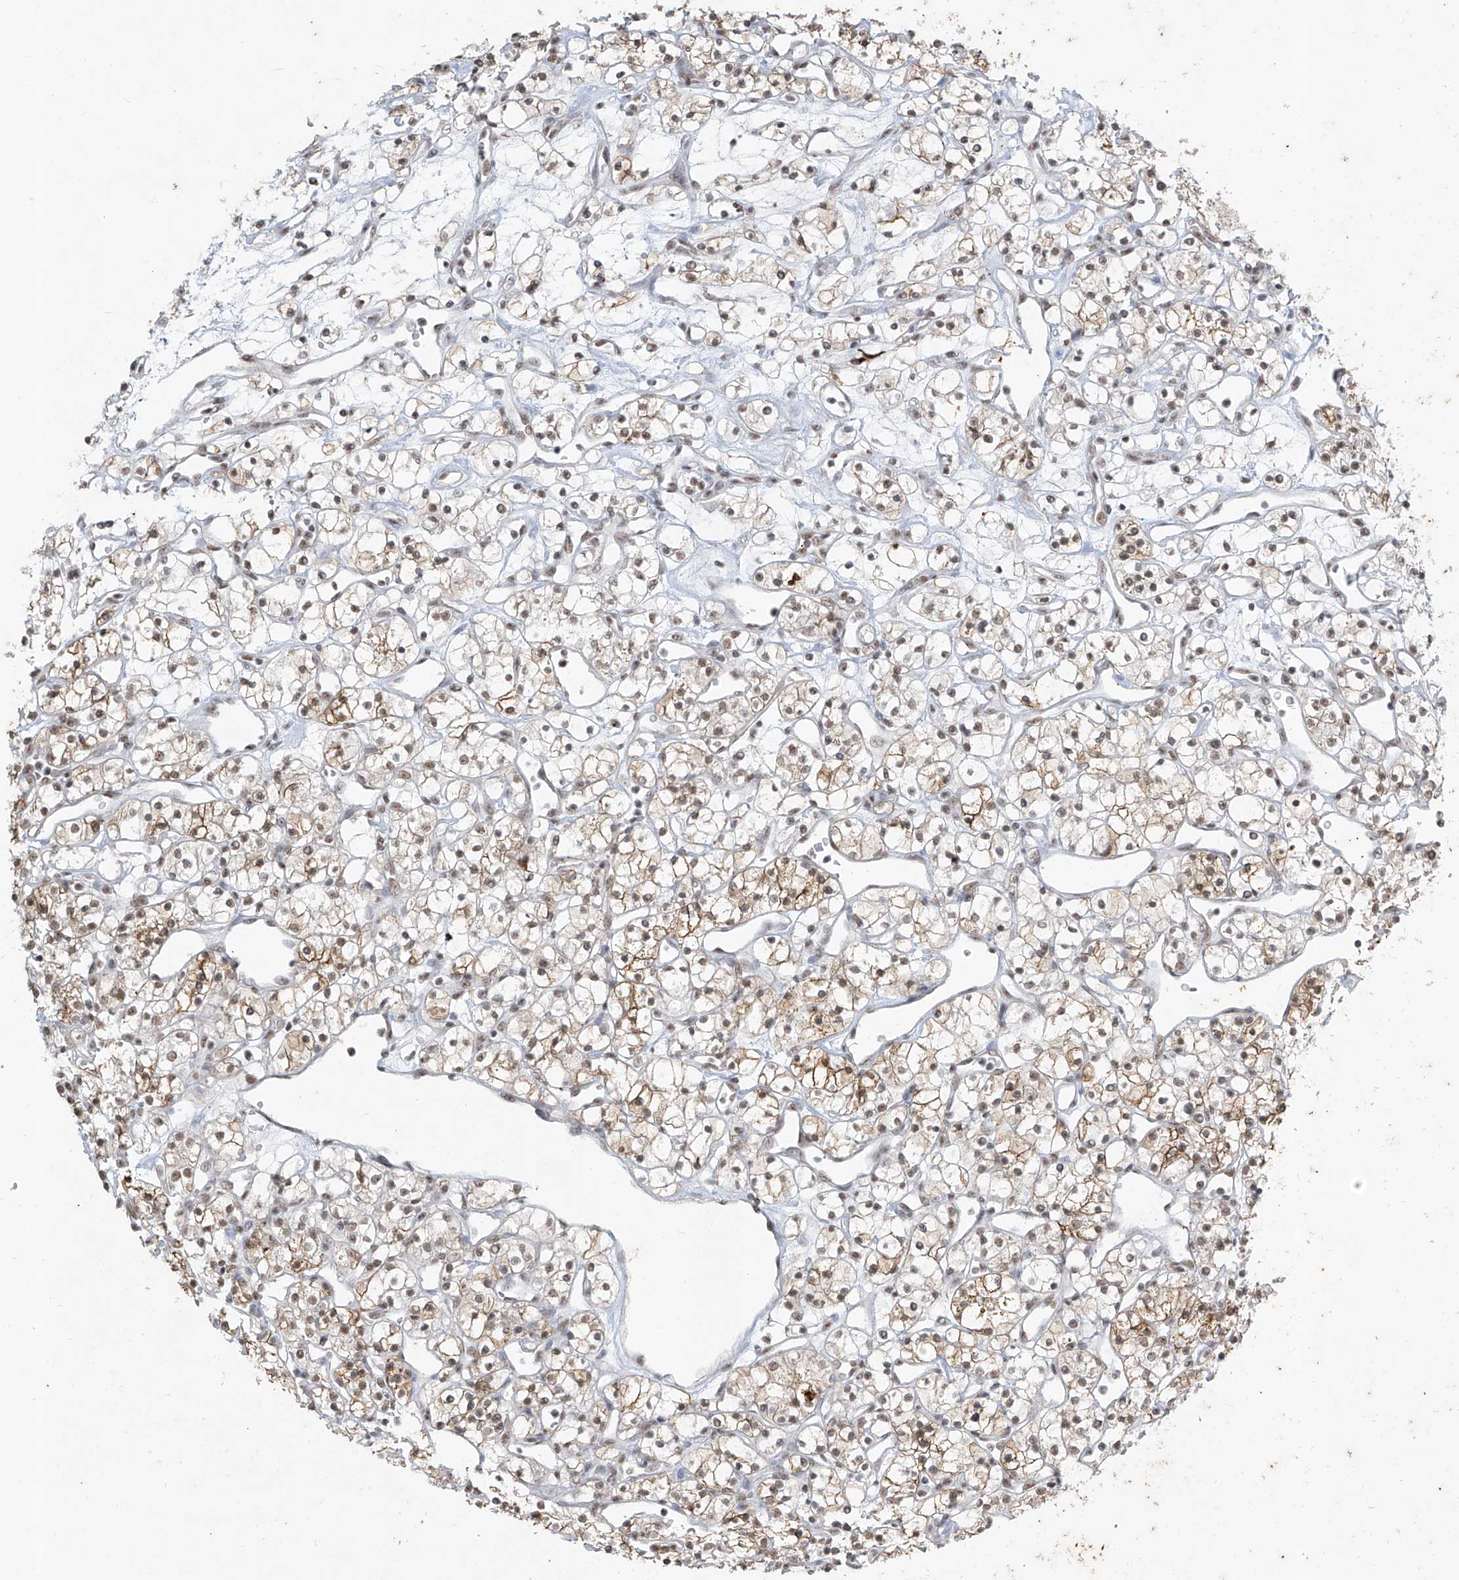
{"staining": {"intensity": "moderate", "quantity": ">75%", "location": "cytoplasmic/membranous,nuclear"}, "tissue": "renal cancer", "cell_type": "Tumor cells", "image_type": "cancer", "snomed": [{"axis": "morphology", "description": "Adenocarcinoma, NOS"}, {"axis": "topography", "description": "Kidney"}], "caption": "Approximately >75% of tumor cells in human renal cancer exhibit moderate cytoplasmic/membranous and nuclear protein staining as visualized by brown immunohistochemical staining.", "gene": "TFEC", "patient": {"sex": "female", "age": 60}}